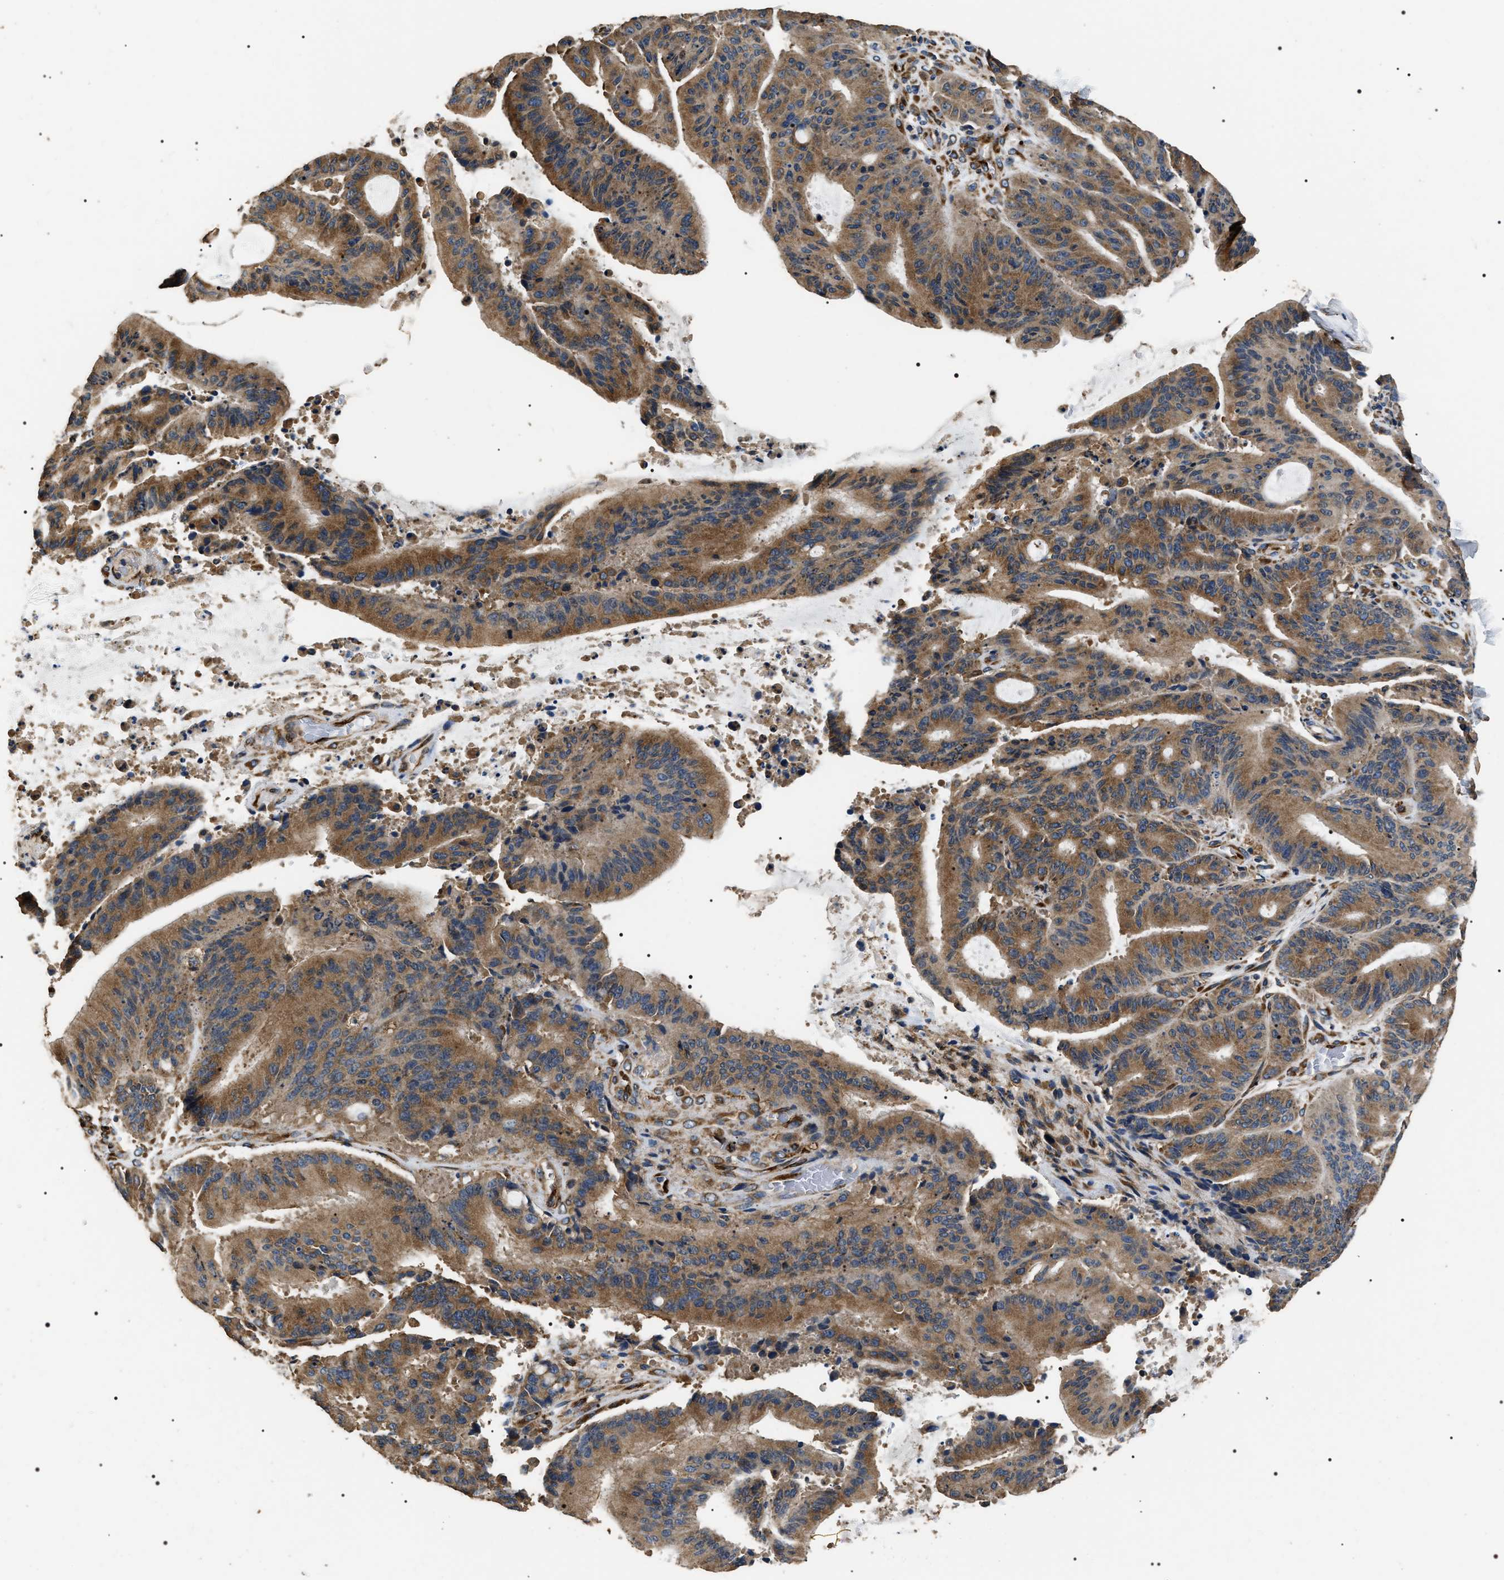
{"staining": {"intensity": "moderate", "quantity": ">75%", "location": "cytoplasmic/membranous"}, "tissue": "liver cancer", "cell_type": "Tumor cells", "image_type": "cancer", "snomed": [{"axis": "morphology", "description": "Normal tissue, NOS"}, {"axis": "morphology", "description": "Cholangiocarcinoma"}, {"axis": "topography", "description": "Liver"}, {"axis": "topography", "description": "Peripheral nerve tissue"}], "caption": "IHC of liver cancer (cholangiocarcinoma) displays medium levels of moderate cytoplasmic/membranous staining in approximately >75% of tumor cells.", "gene": "KTN1", "patient": {"sex": "female", "age": 73}}